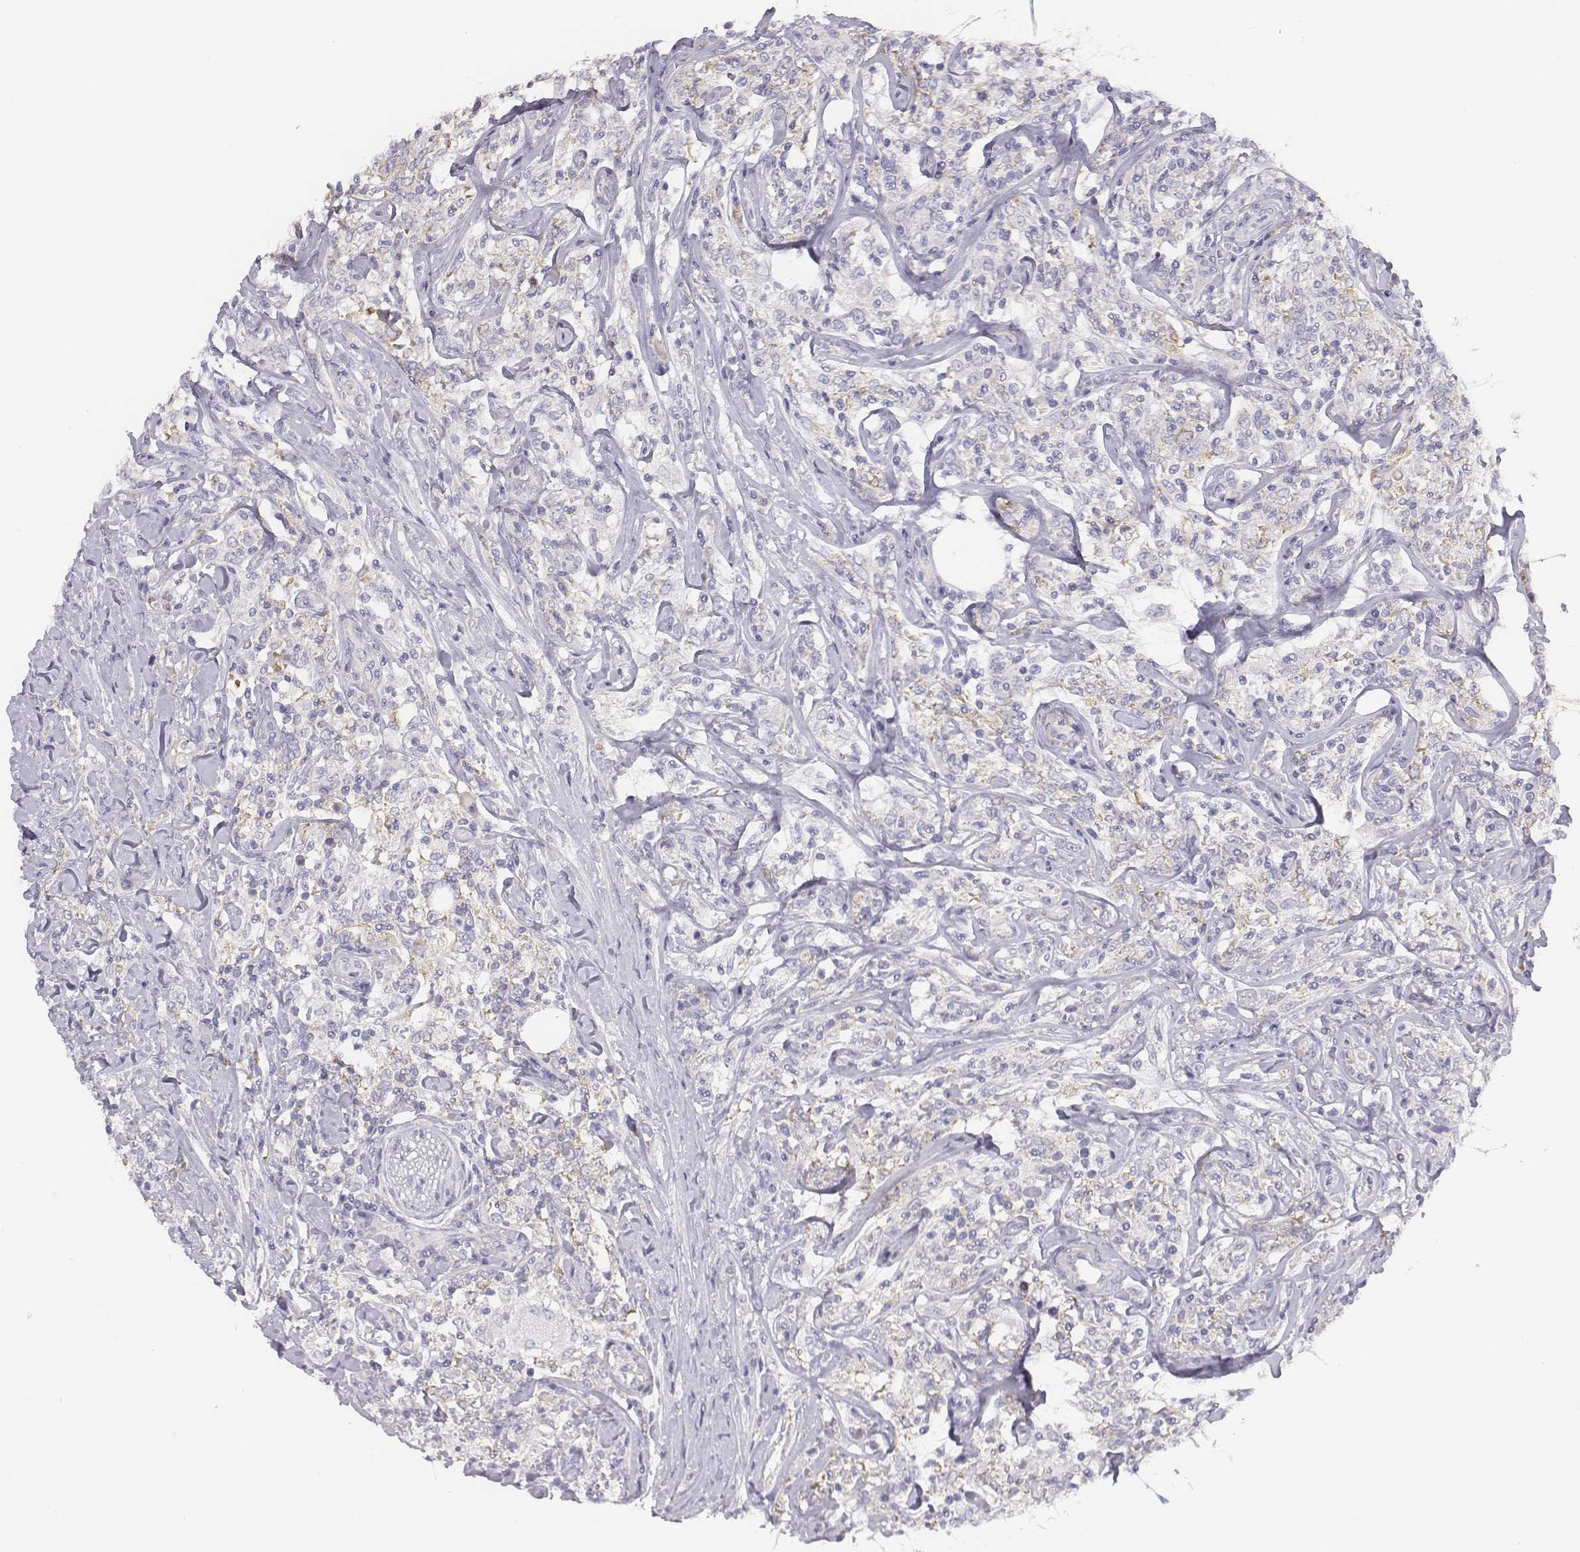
{"staining": {"intensity": "negative", "quantity": "none", "location": "none"}, "tissue": "lymphoma", "cell_type": "Tumor cells", "image_type": "cancer", "snomed": [{"axis": "morphology", "description": "Malignant lymphoma, non-Hodgkin's type, High grade"}, {"axis": "topography", "description": "Lymph node"}], "caption": "This is an immunohistochemistry photomicrograph of human lymphoma. There is no expression in tumor cells.", "gene": "CHST14", "patient": {"sex": "female", "age": 84}}